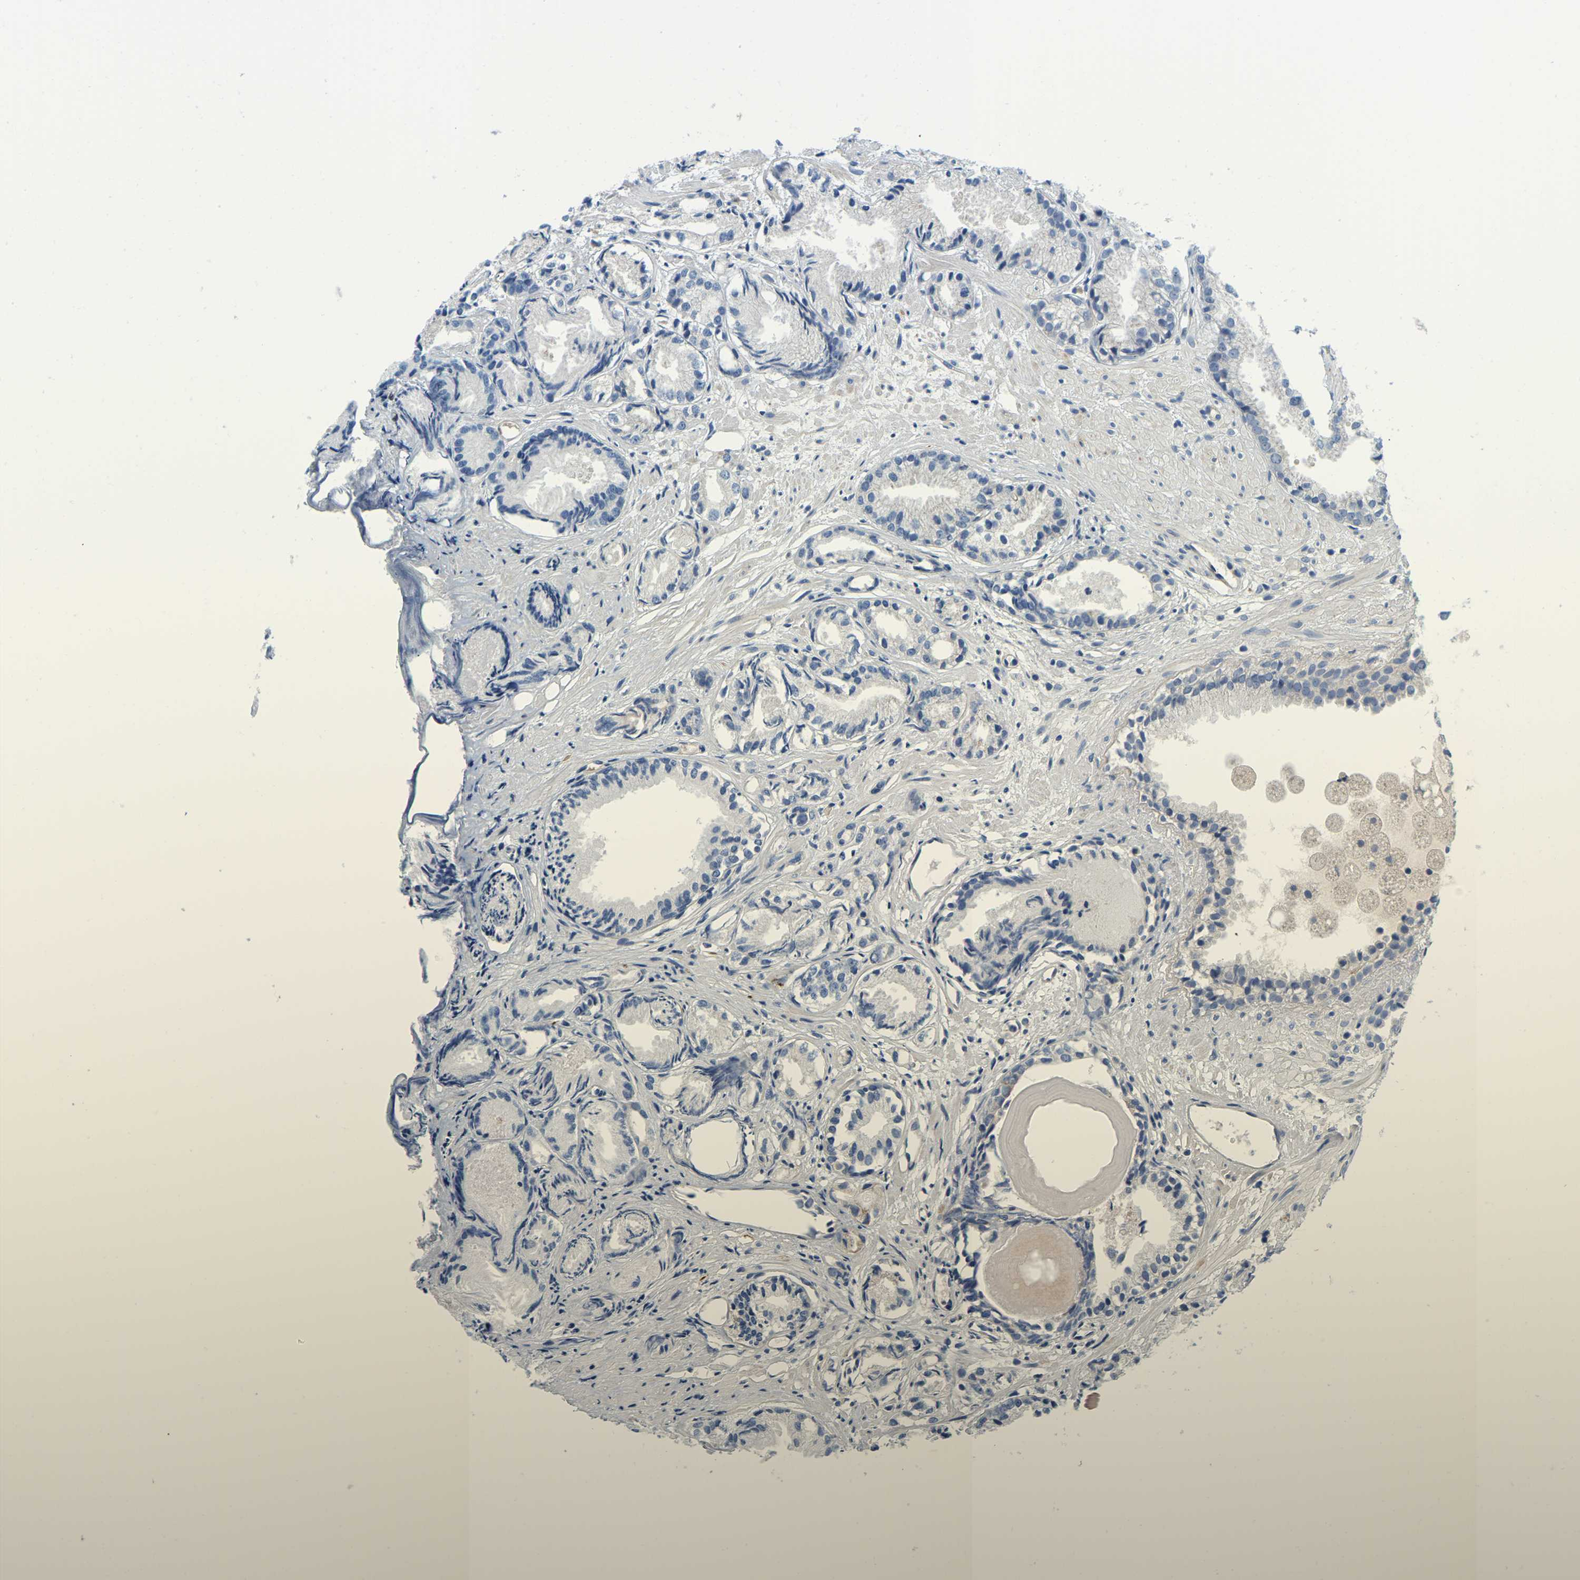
{"staining": {"intensity": "negative", "quantity": "none", "location": "none"}, "tissue": "prostate cancer", "cell_type": "Tumor cells", "image_type": "cancer", "snomed": [{"axis": "morphology", "description": "Adenocarcinoma, Low grade"}, {"axis": "topography", "description": "Prostate"}], "caption": "Tumor cells show no significant expression in prostate low-grade adenocarcinoma. (Brightfield microscopy of DAB immunohistochemistry (IHC) at high magnification).", "gene": "LIAS", "patient": {"sex": "male", "age": 72}}